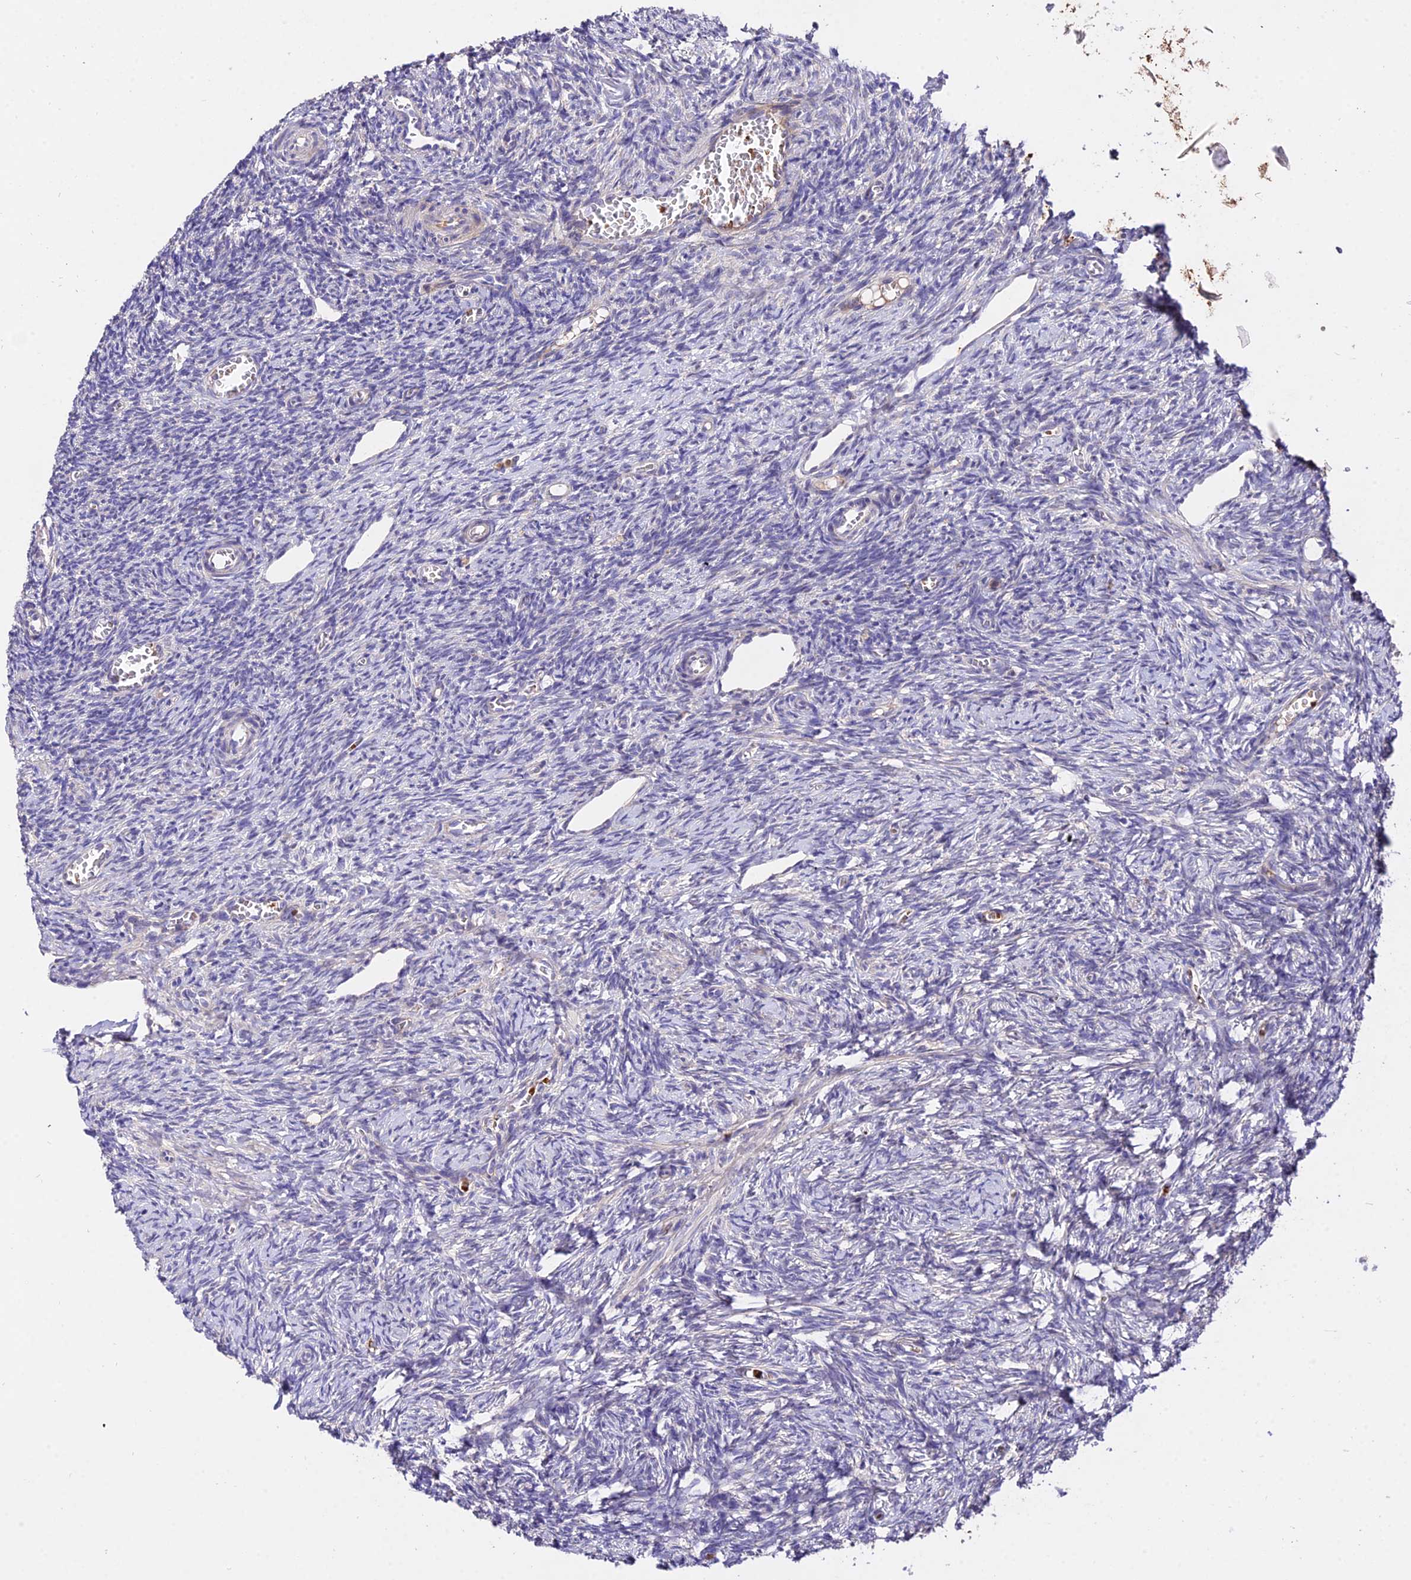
{"staining": {"intensity": "negative", "quantity": "none", "location": "none"}, "tissue": "ovary", "cell_type": "Ovarian stroma cells", "image_type": "normal", "snomed": [{"axis": "morphology", "description": "Normal tissue, NOS"}, {"axis": "topography", "description": "Ovary"}], "caption": "Immunohistochemistry histopathology image of benign ovary: human ovary stained with DAB (3,3'-diaminobenzidine) reveals no significant protein expression in ovarian stroma cells. The staining is performed using DAB brown chromogen with nuclei counter-stained in using hematoxylin.", "gene": "WDR5B", "patient": {"sex": "female", "age": 27}}